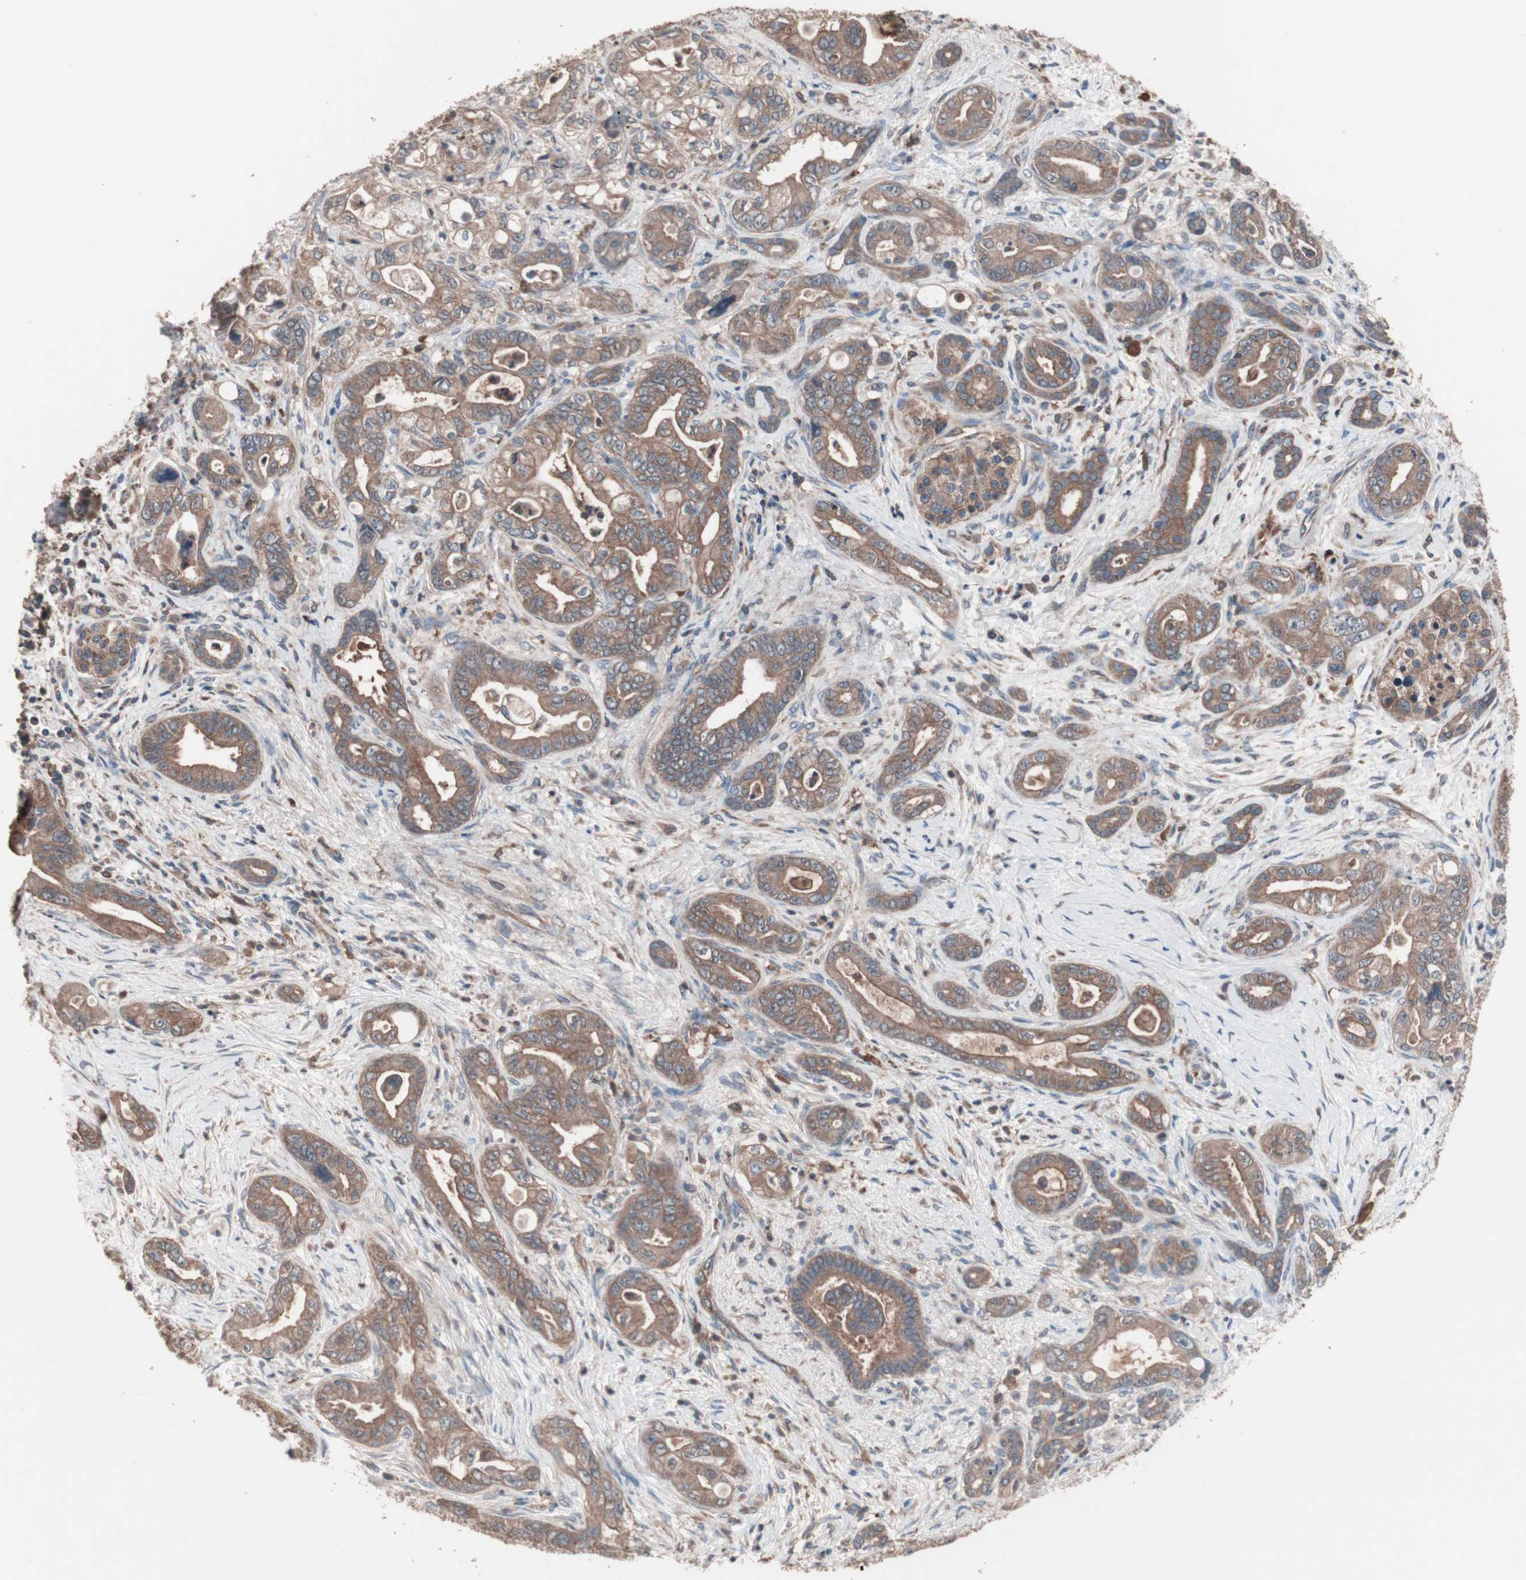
{"staining": {"intensity": "moderate", "quantity": ">75%", "location": "cytoplasmic/membranous"}, "tissue": "pancreatic cancer", "cell_type": "Tumor cells", "image_type": "cancer", "snomed": [{"axis": "morphology", "description": "Adenocarcinoma, NOS"}, {"axis": "topography", "description": "Pancreas"}], "caption": "Pancreatic cancer was stained to show a protein in brown. There is medium levels of moderate cytoplasmic/membranous staining in about >75% of tumor cells. Using DAB (brown) and hematoxylin (blue) stains, captured at high magnification using brightfield microscopy.", "gene": "ATG7", "patient": {"sex": "male", "age": 70}}